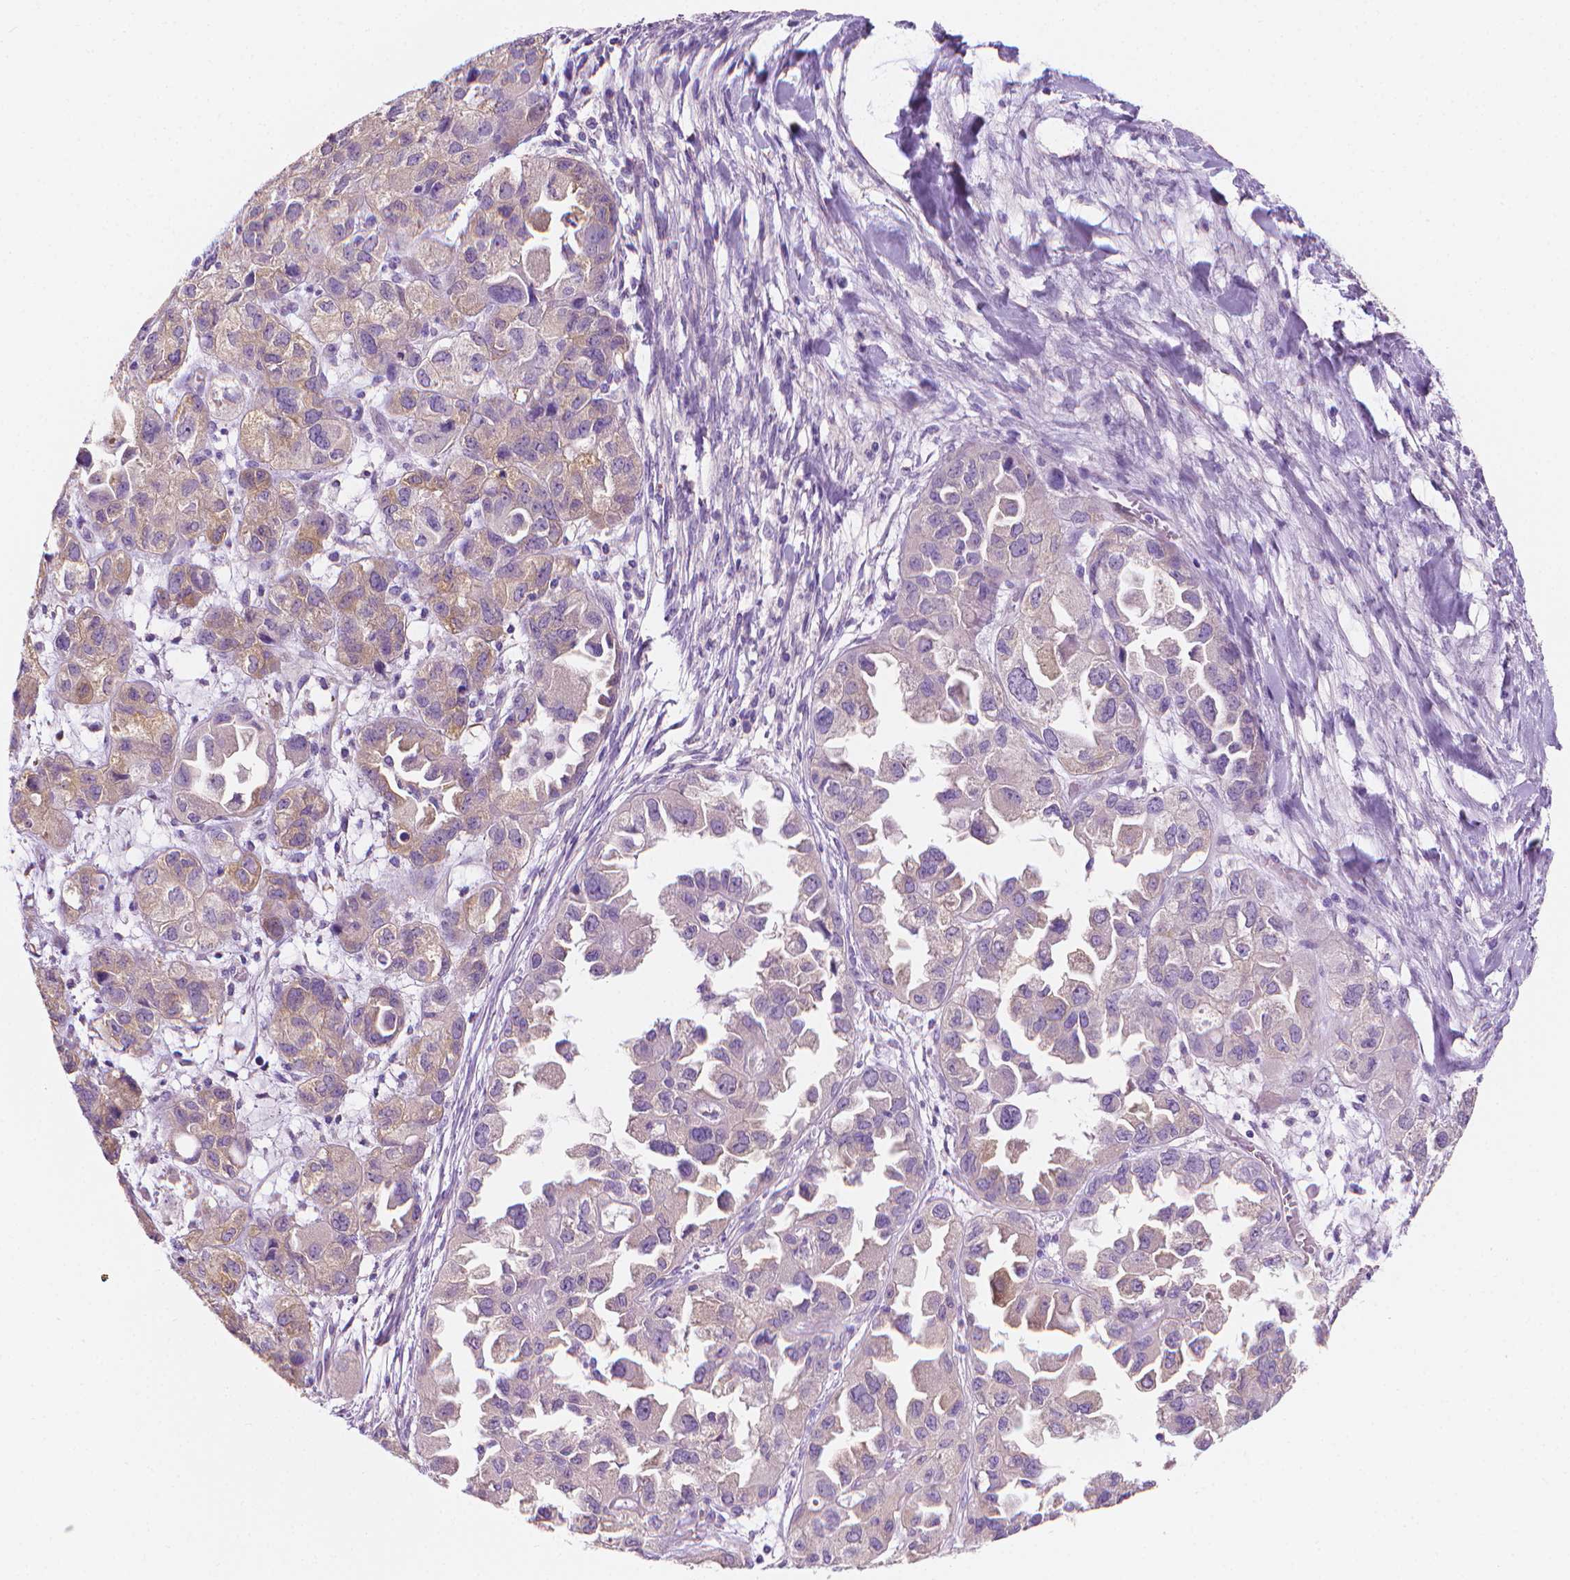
{"staining": {"intensity": "weak", "quantity": "25%-75%", "location": "cytoplasmic/membranous"}, "tissue": "ovarian cancer", "cell_type": "Tumor cells", "image_type": "cancer", "snomed": [{"axis": "morphology", "description": "Cystadenocarcinoma, serous, NOS"}, {"axis": "topography", "description": "Ovary"}], "caption": "Ovarian cancer tissue shows weak cytoplasmic/membranous positivity in about 25%-75% of tumor cells", "gene": "FASN", "patient": {"sex": "female", "age": 84}}